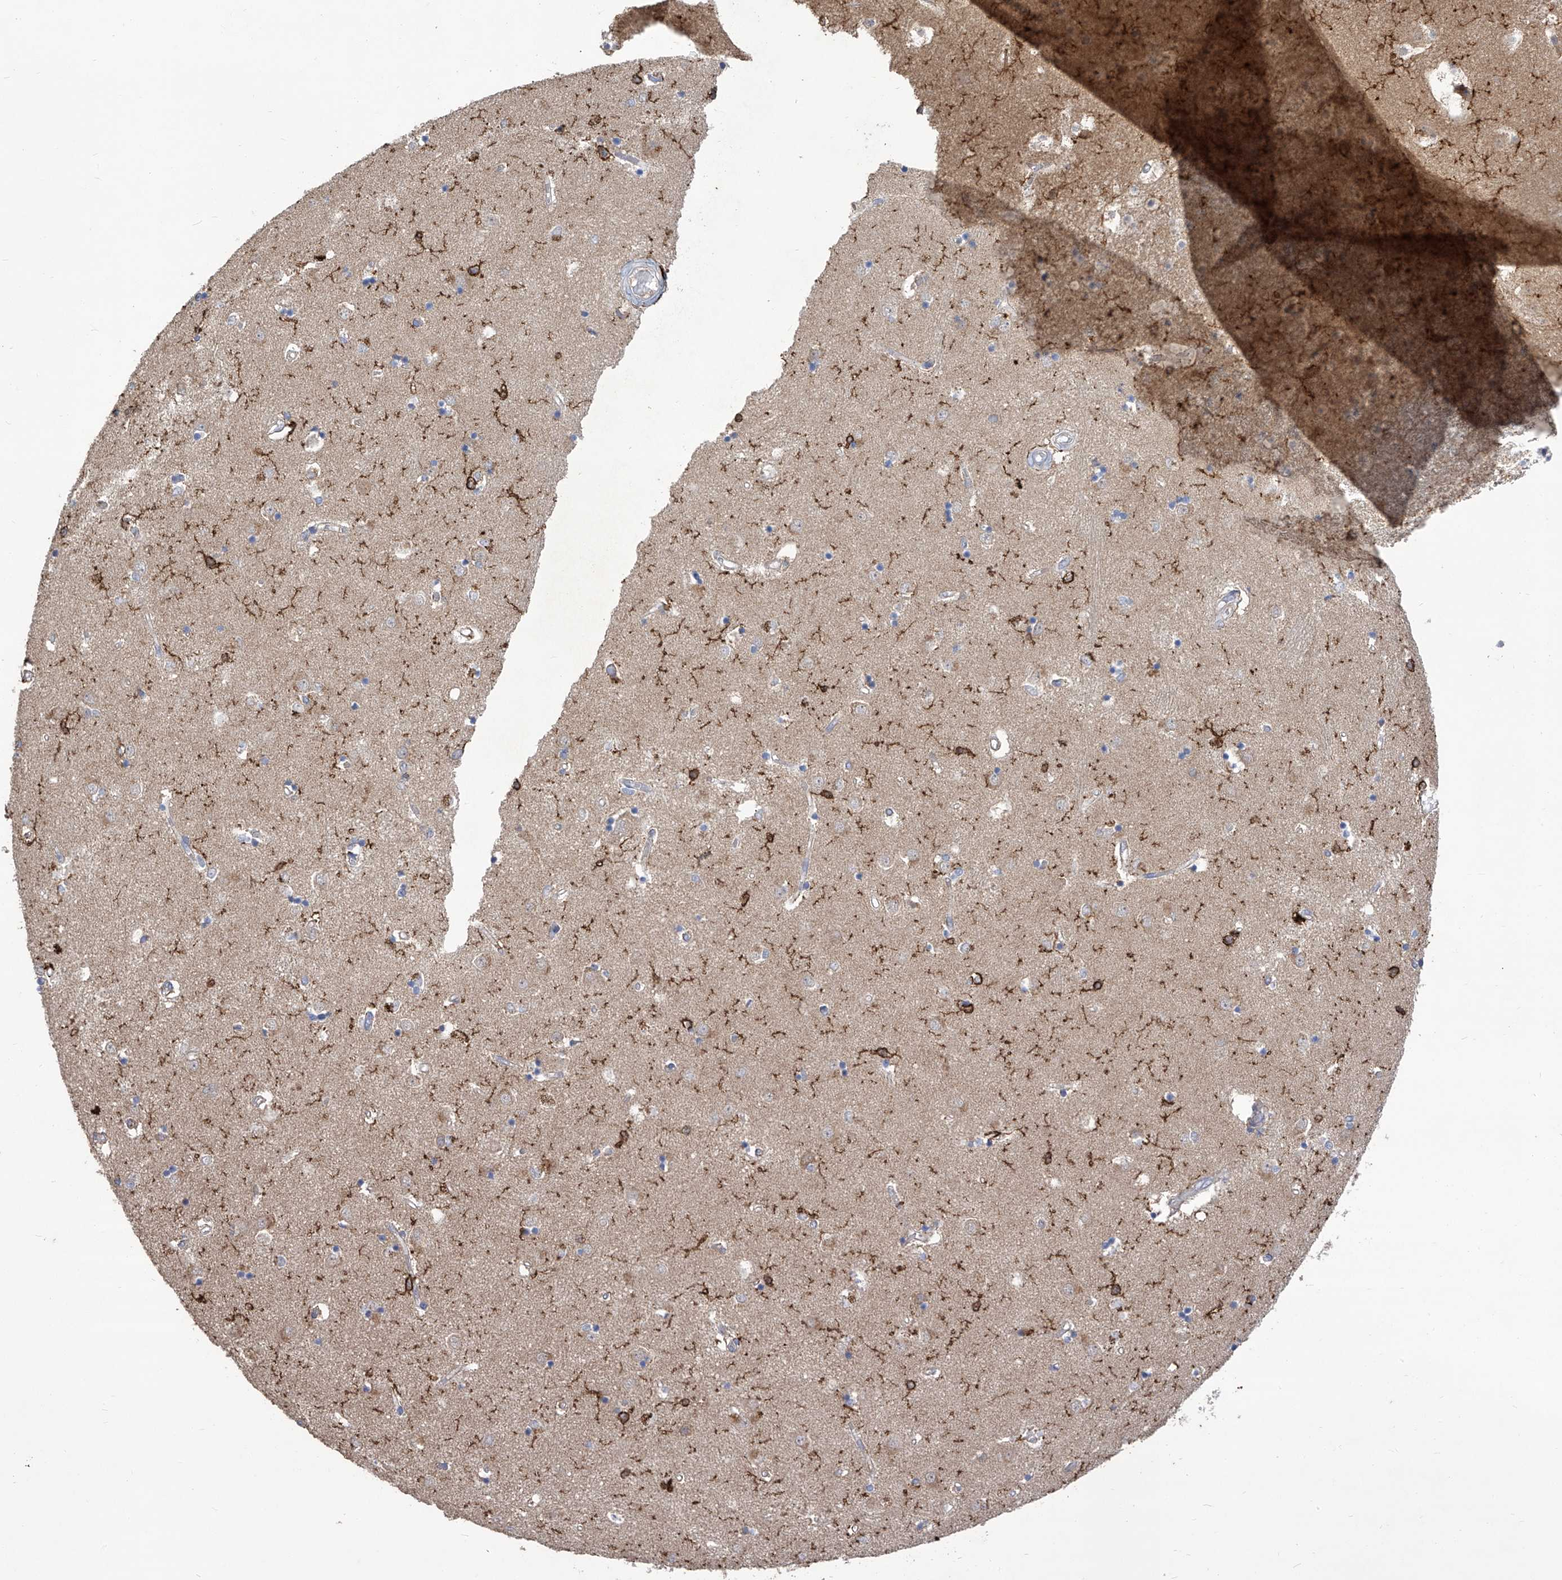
{"staining": {"intensity": "strong", "quantity": "<25%", "location": "cytoplasmic/membranous"}, "tissue": "caudate", "cell_type": "Glial cells", "image_type": "normal", "snomed": [{"axis": "morphology", "description": "Normal tissue, NOS"}, {"axis": "topography", "description": "Lateral ventricle wall"}], "caption": "Strong cytoplasmic/membranous protein expression is seen in approximately <25% of glial cells in caudate.", "gene": "TXNIP", "patient": {"sex": "male", "age": 45}}